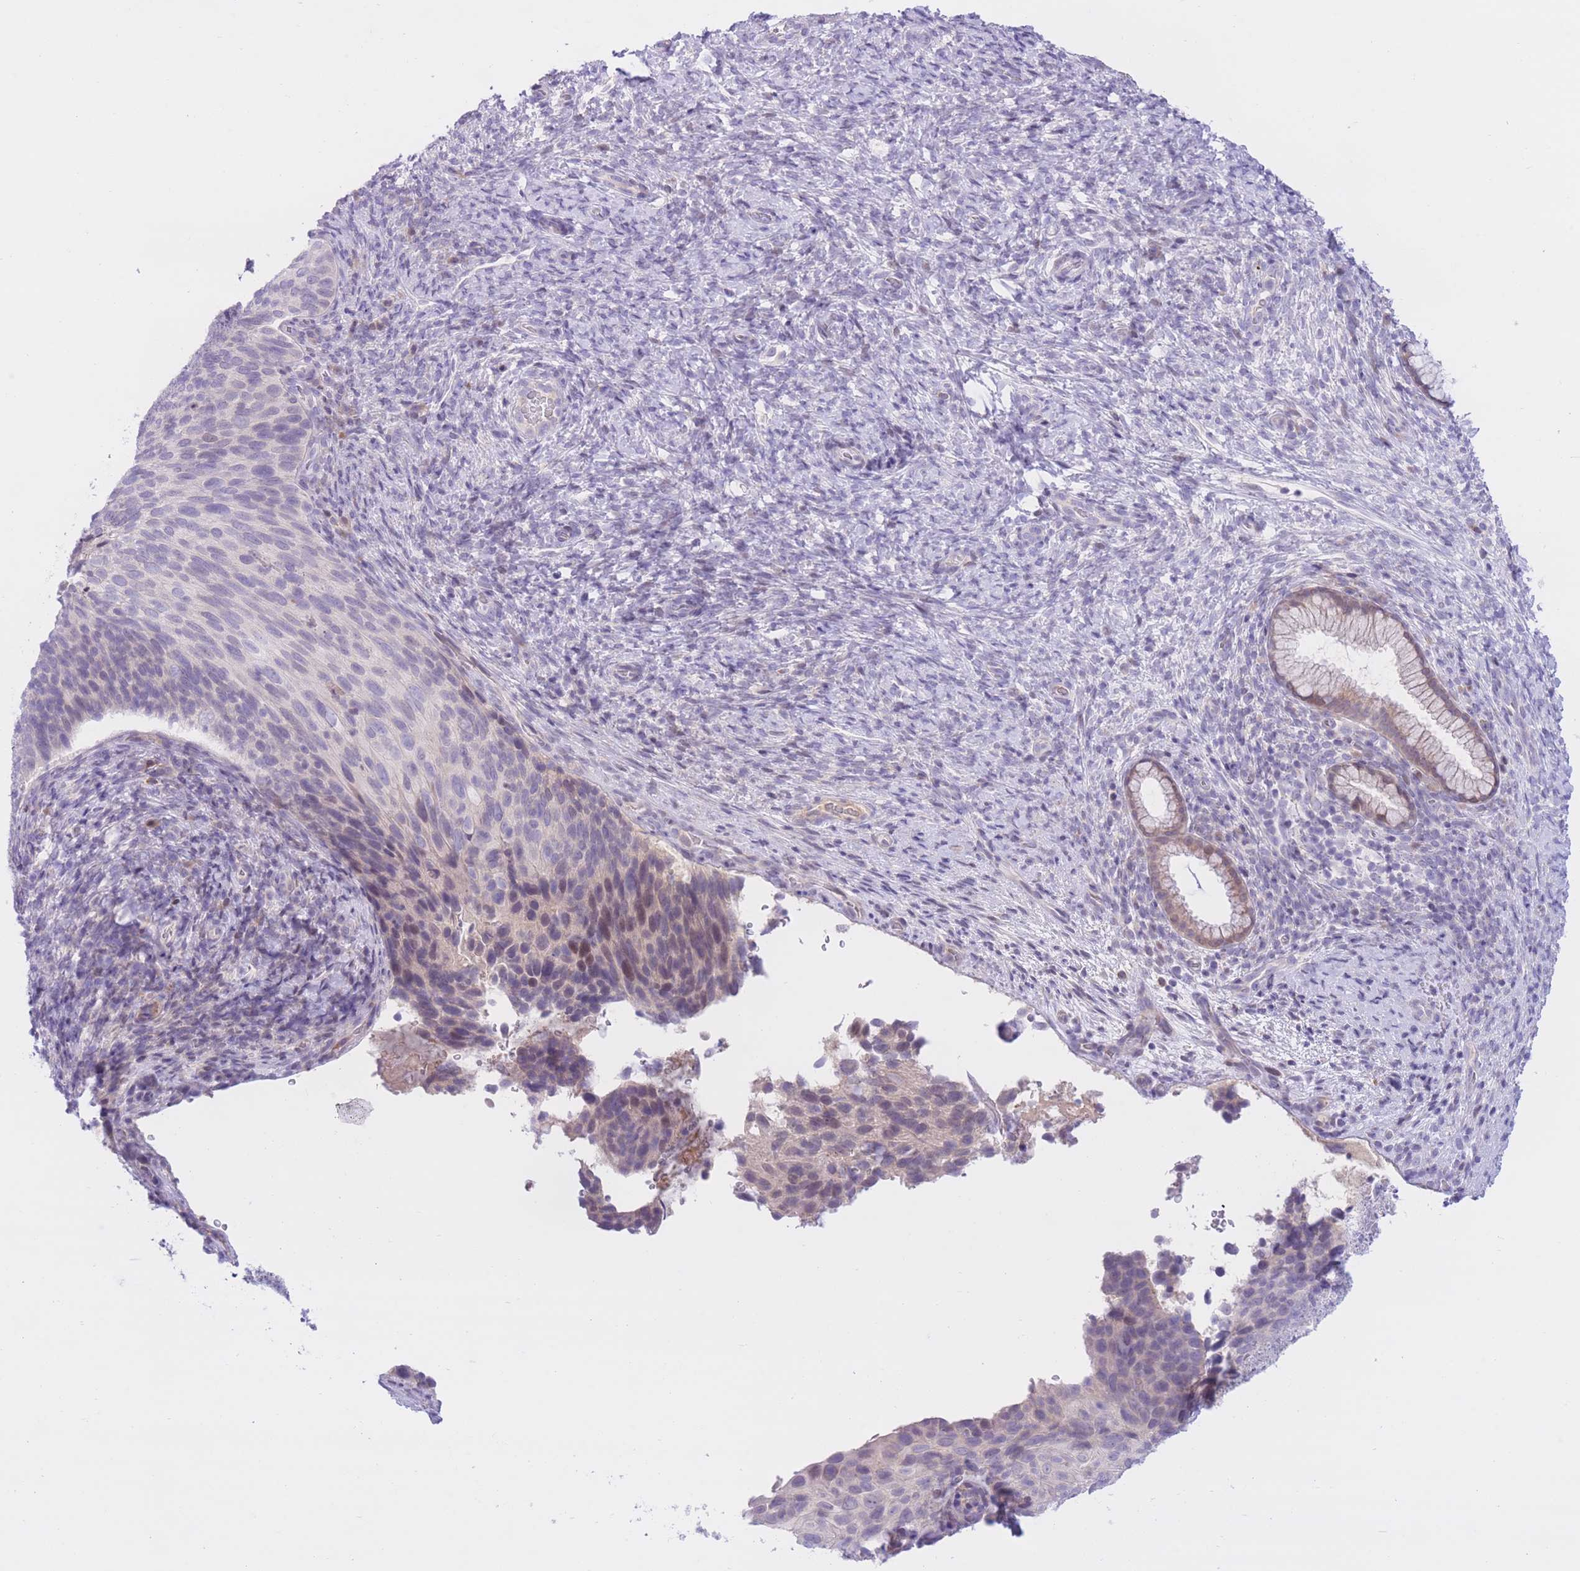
{"staining": {"intensity": "weak", "quantity": "<25%", "location": "nuclear"}, "tissue": "cervical cancer", "cell_type": "Tumor cells", "image_type": "cancer", "snomed": [{"axis": "morphology", "description": "Squamous cell carcinoma, NOS"}, {"axis": "topography", "description": "Cervix"}], "caption": "IHC image of neoplastic tissue: cervical cancer stained with DAB (3,3'-diaminobenzidine) reveals no significant protein expression in tumor cells. (DAB immunohistochemistry (IHC) visualized using brightfield microscopy, high magnification).", "gene": "RPL39L", "patient": {"sex": "female", "age": 80}}